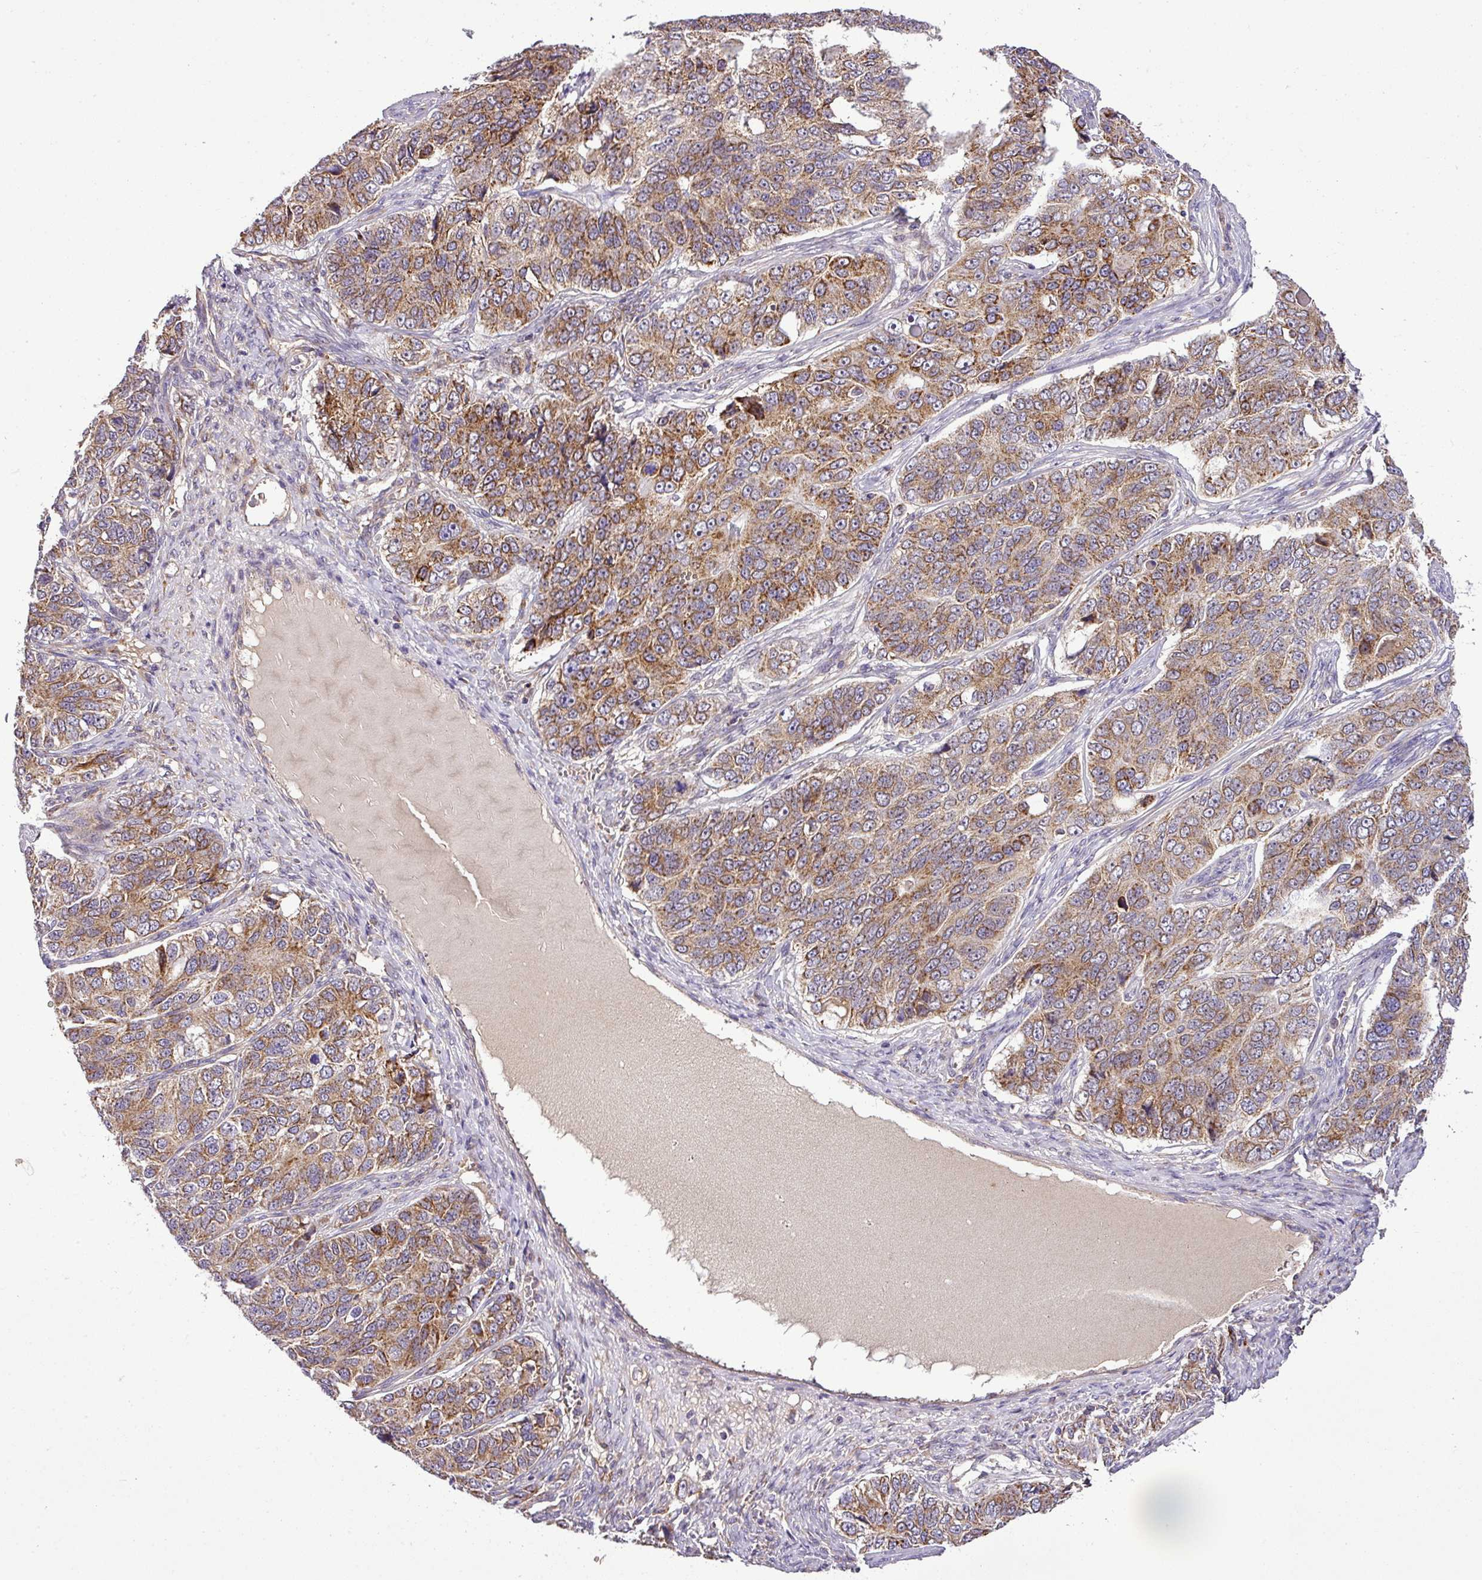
{"staining": {"intensity": "moderate", "quantity": ">75%", "location": "cytoplasmic/membranous"}, "tissue": "ovarian cancer", "cell_type": "Tumor cells", "image_type": "cancer", "snomed": [{"axis": "morphology", "description": "Carcinoma, endometroid"}, {"axis": "topography", "description": "Ovary"}], "caption": "The histopathology image shows a brown stain indicating the presence of a protein in the cytoplasmic/membranous of tumor cells in ovarian cancer. The staining is performed using DAB brown chromogen to label protein expression. The nuclei are counter-stained blue using hematoxylin.", "gene": "ZNF513", "patient": {"sex": "female", "age": 51}}